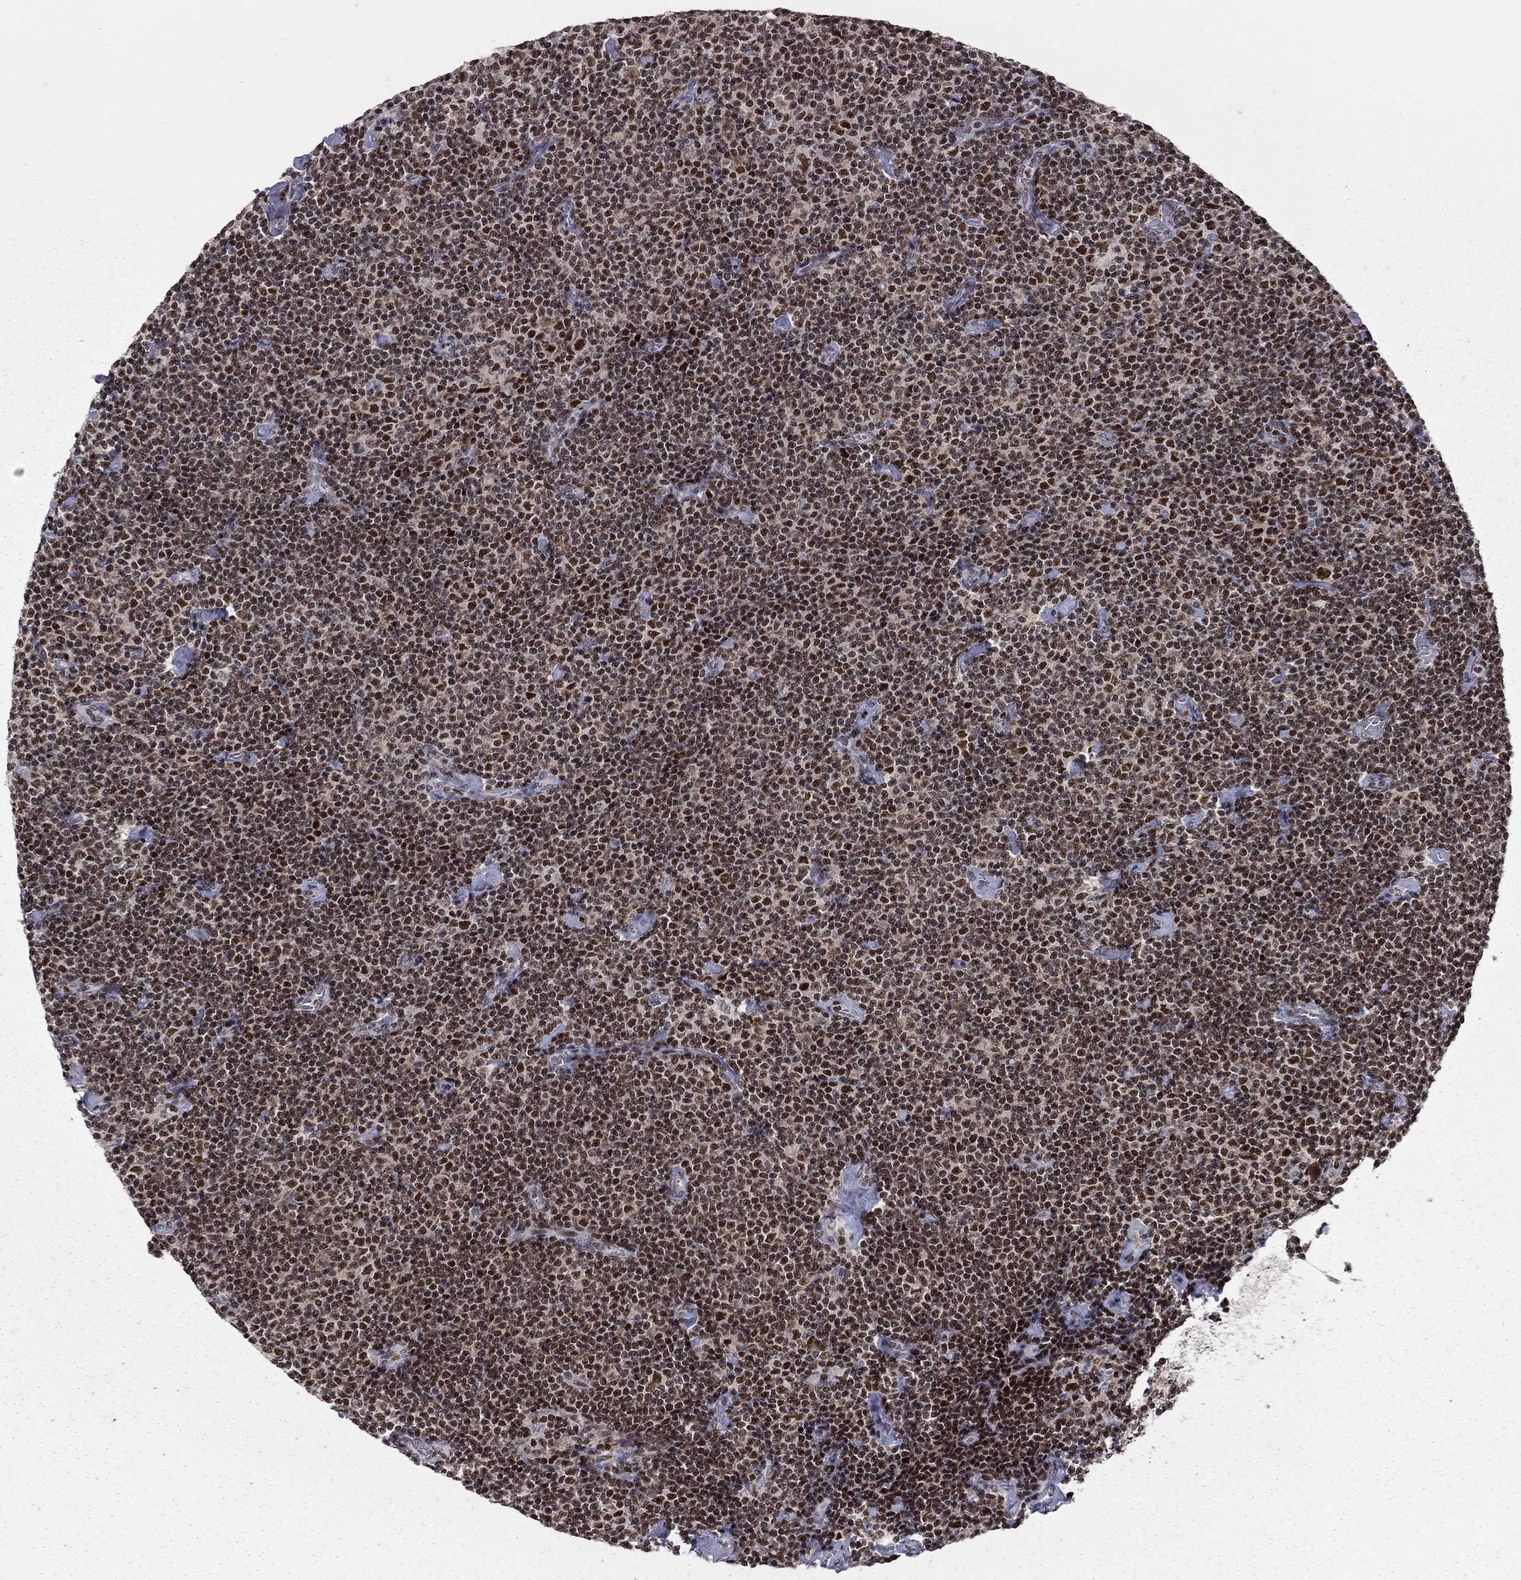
{"staining": {"intensity": "strong", "quantity": ">75%", "location": "nuclear"}, "tissue": "lymphoma", "cell_type": "Tumor cells", "image_type": "cancer", "snomed": [{"axis": "morphology", "description": "Malignant lymphoma, non-Hodgkin's type, Low grade"}, {"axis": "topography", "description": "Lymph node"}], "caption": "A histopathology image of malignant lymphoma, non-Hodgkin's type (low-grade) stained for a protein displays strong nuclear brown staining in tumor cells.", "gene": "RNASEH2C", "patient": {"sex": "male", "age": 81}}